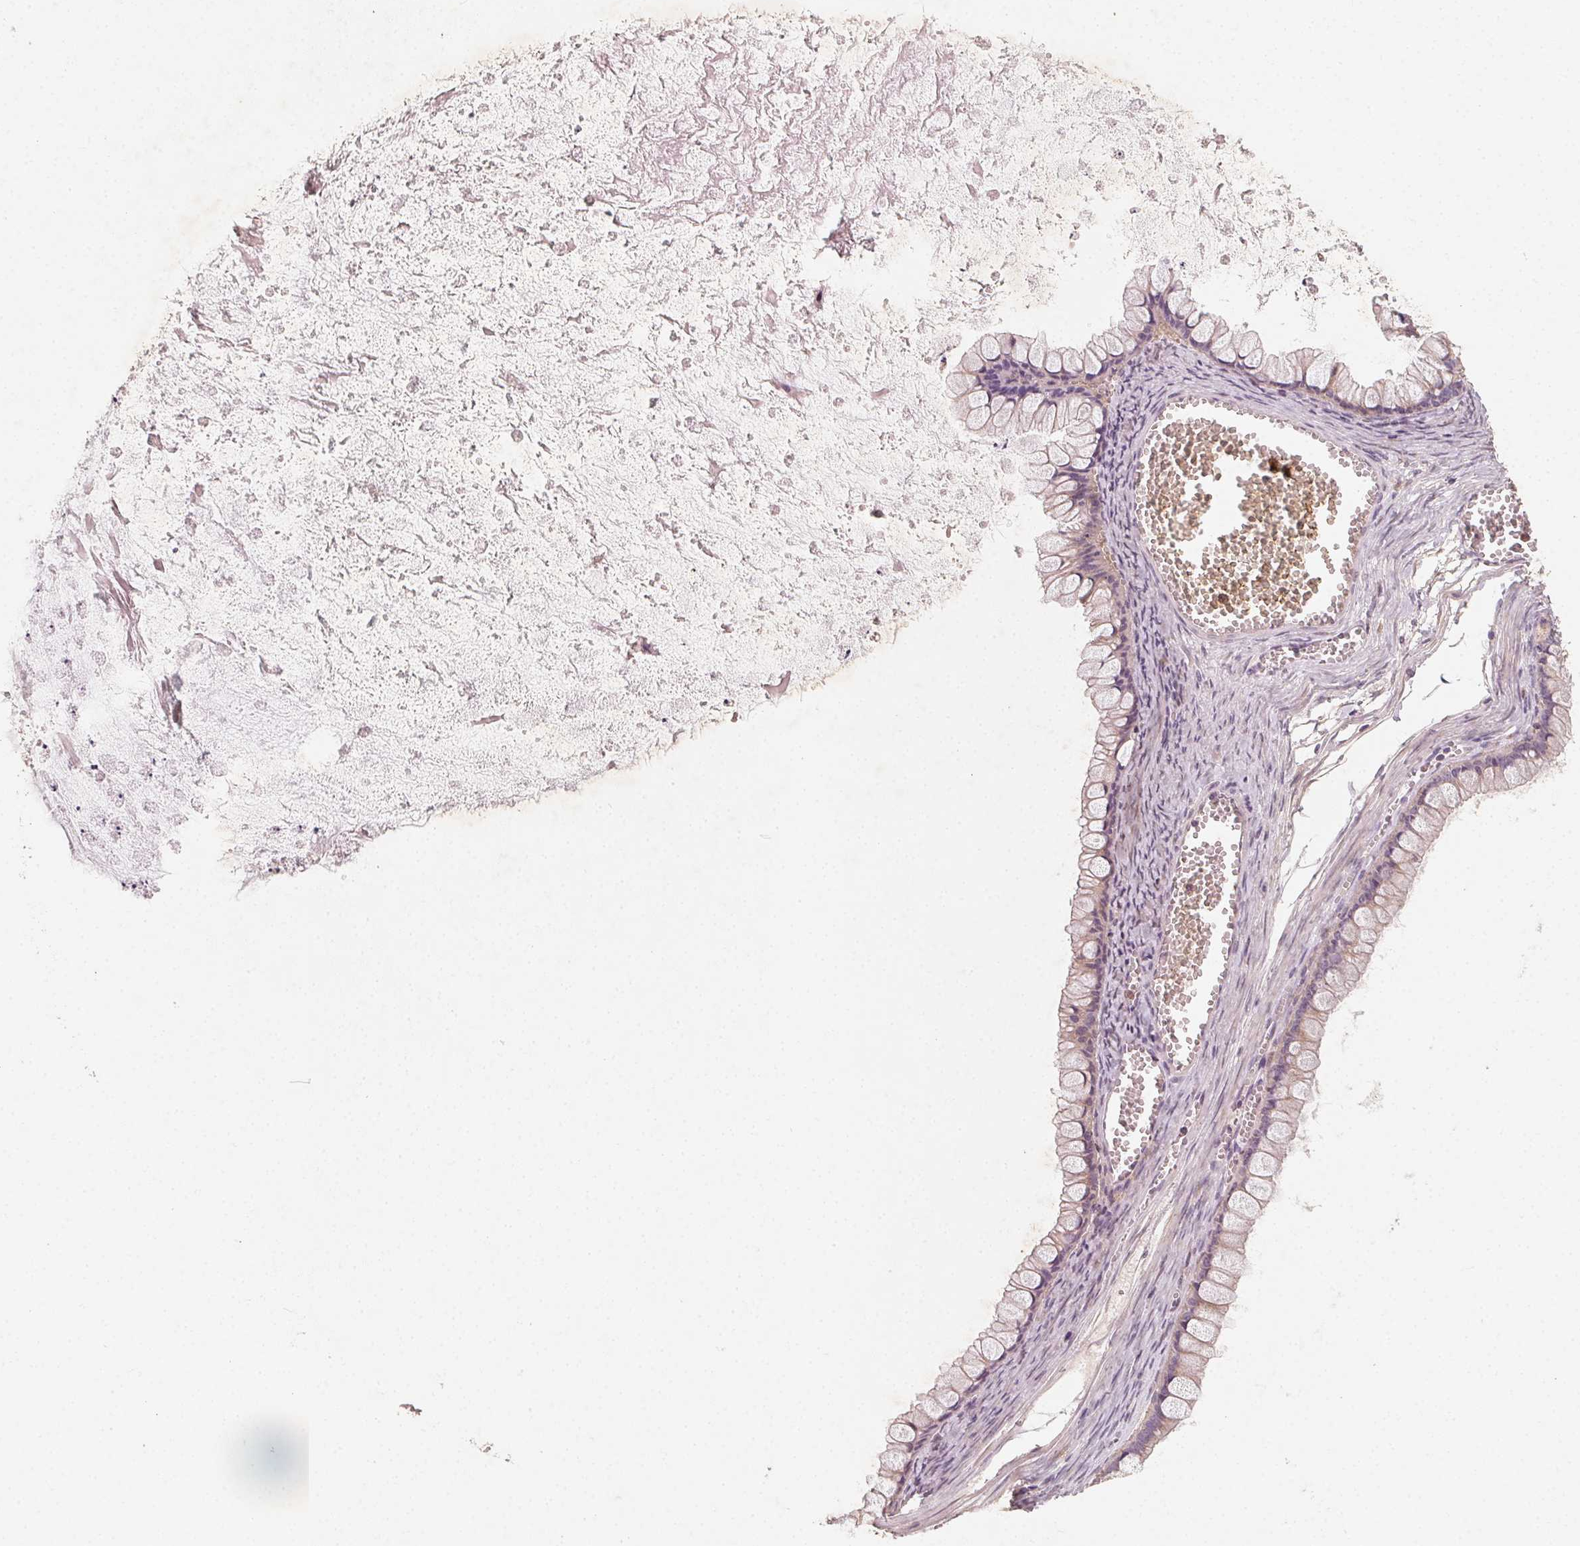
{"staining": {"intensity": "weak", "quantity": "<25%", "location": "cytoplasmic/membranous"}, "tissue": "ovarian cancer", "cell_type": "Tumor cells", "image_type": "cancer", "snomed": [{"axis": "morphology", "description": "Cystadenocarcinoma, mucinous, NOS"}, {"axis": "topography", "description": "Ovary"}], "caption": "Human mucinous cystadenocarcinoma (ovarian) stained for a protein using immunohistochemistry (IHC) exhibits no positivity in tumor cells.", "gene": "AP1S1", "patient": {"sex": "female", "age": 67}}